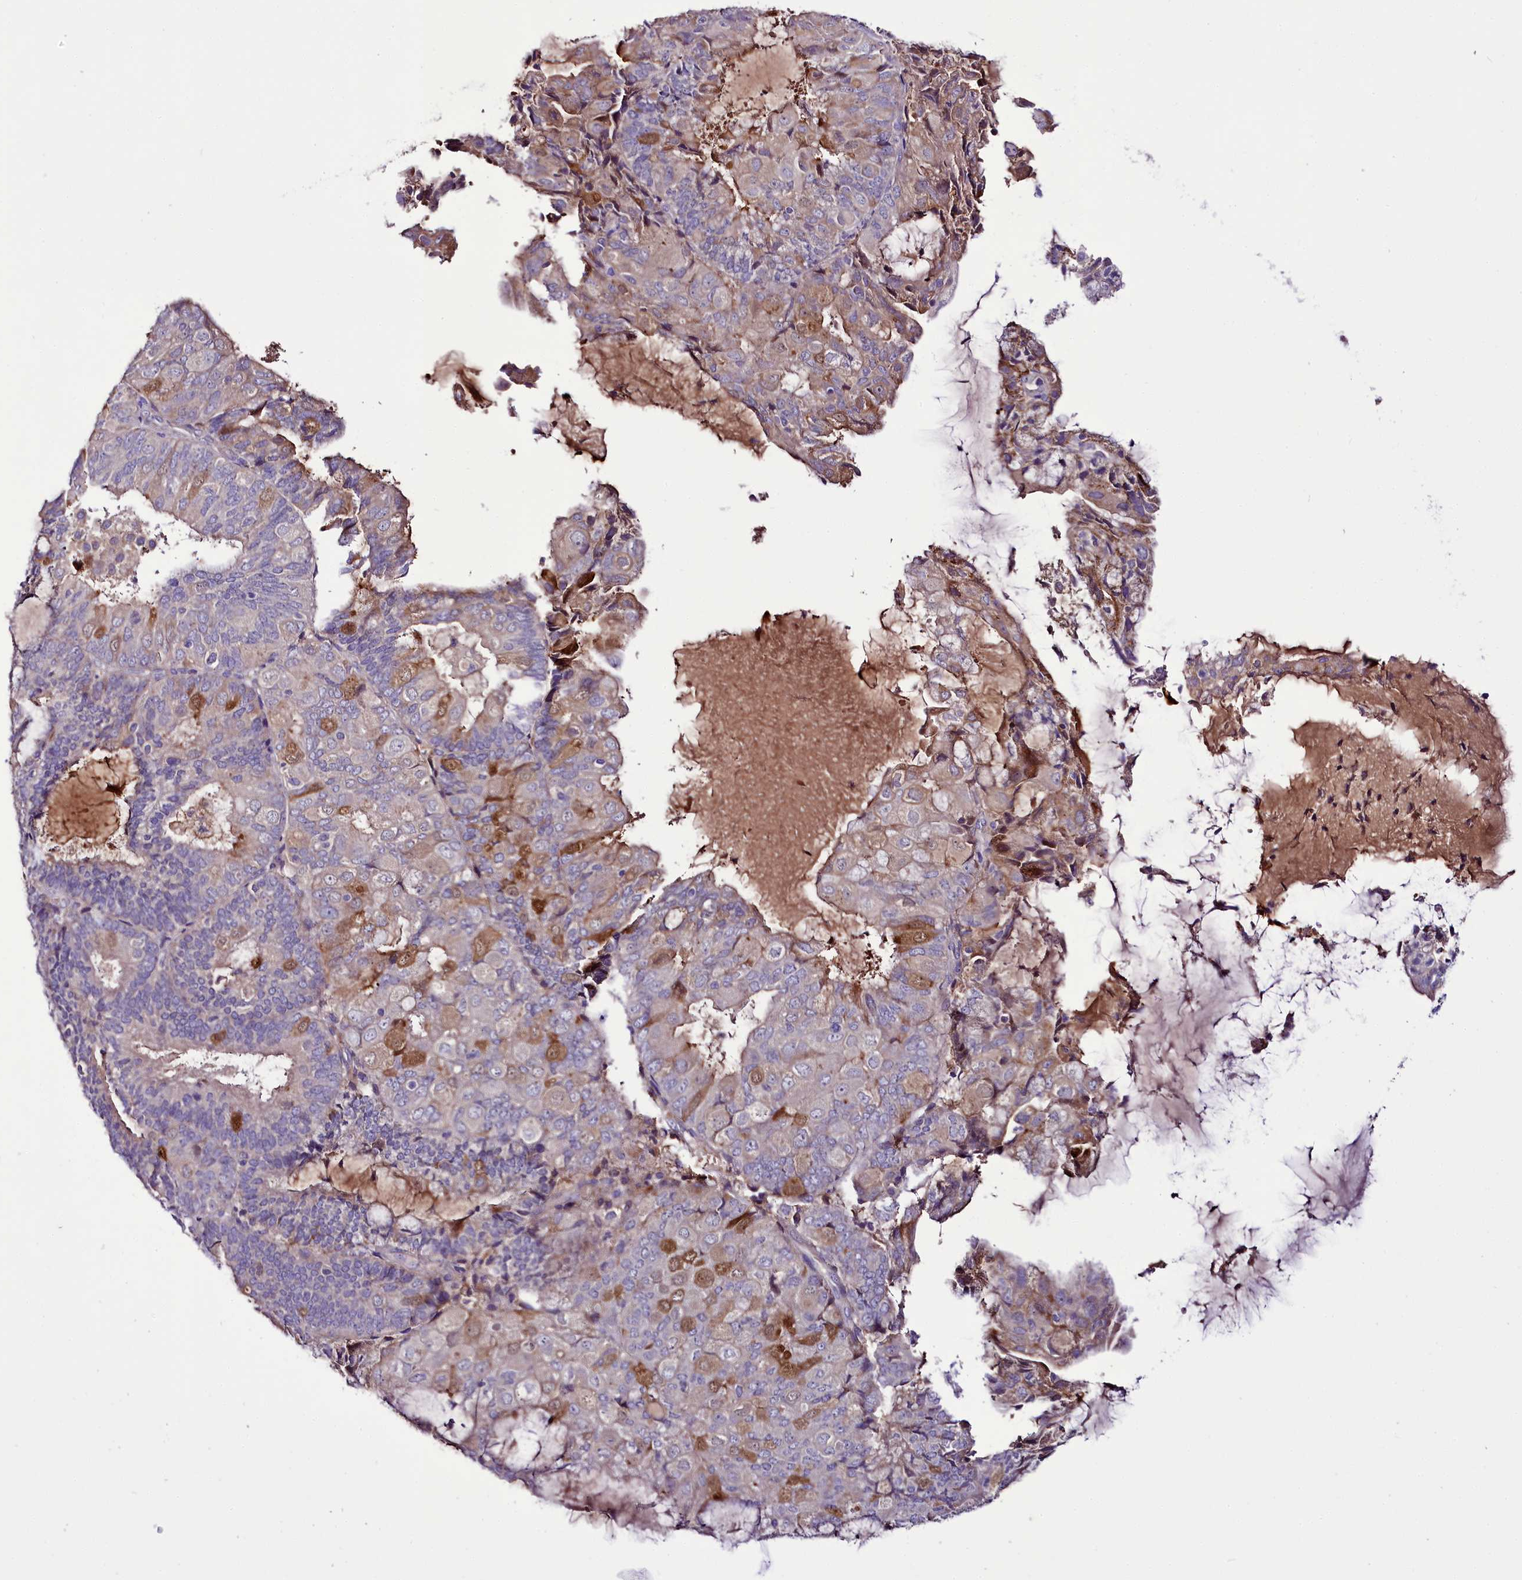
{"staining": {"intensity": "negative", "quantity": "none", "location": "none"}, "tissue": "endometrial cancer", "cell_type": "Tumor cells", "image_type": "cancer", "snomed": [{"axis": "morphology", "description": "Adenocarcinoma, NOS"}, {"axis": "topography", "description": "Endometrium"}], "caption": "This is a histopathology image of immunohistochemistry (IHC) staining of endometrial adenocarcinoma, which shows no staining in tumor cells.", "gene": "PPP1R32", "patient": {"sex": "female", "age": 81}}